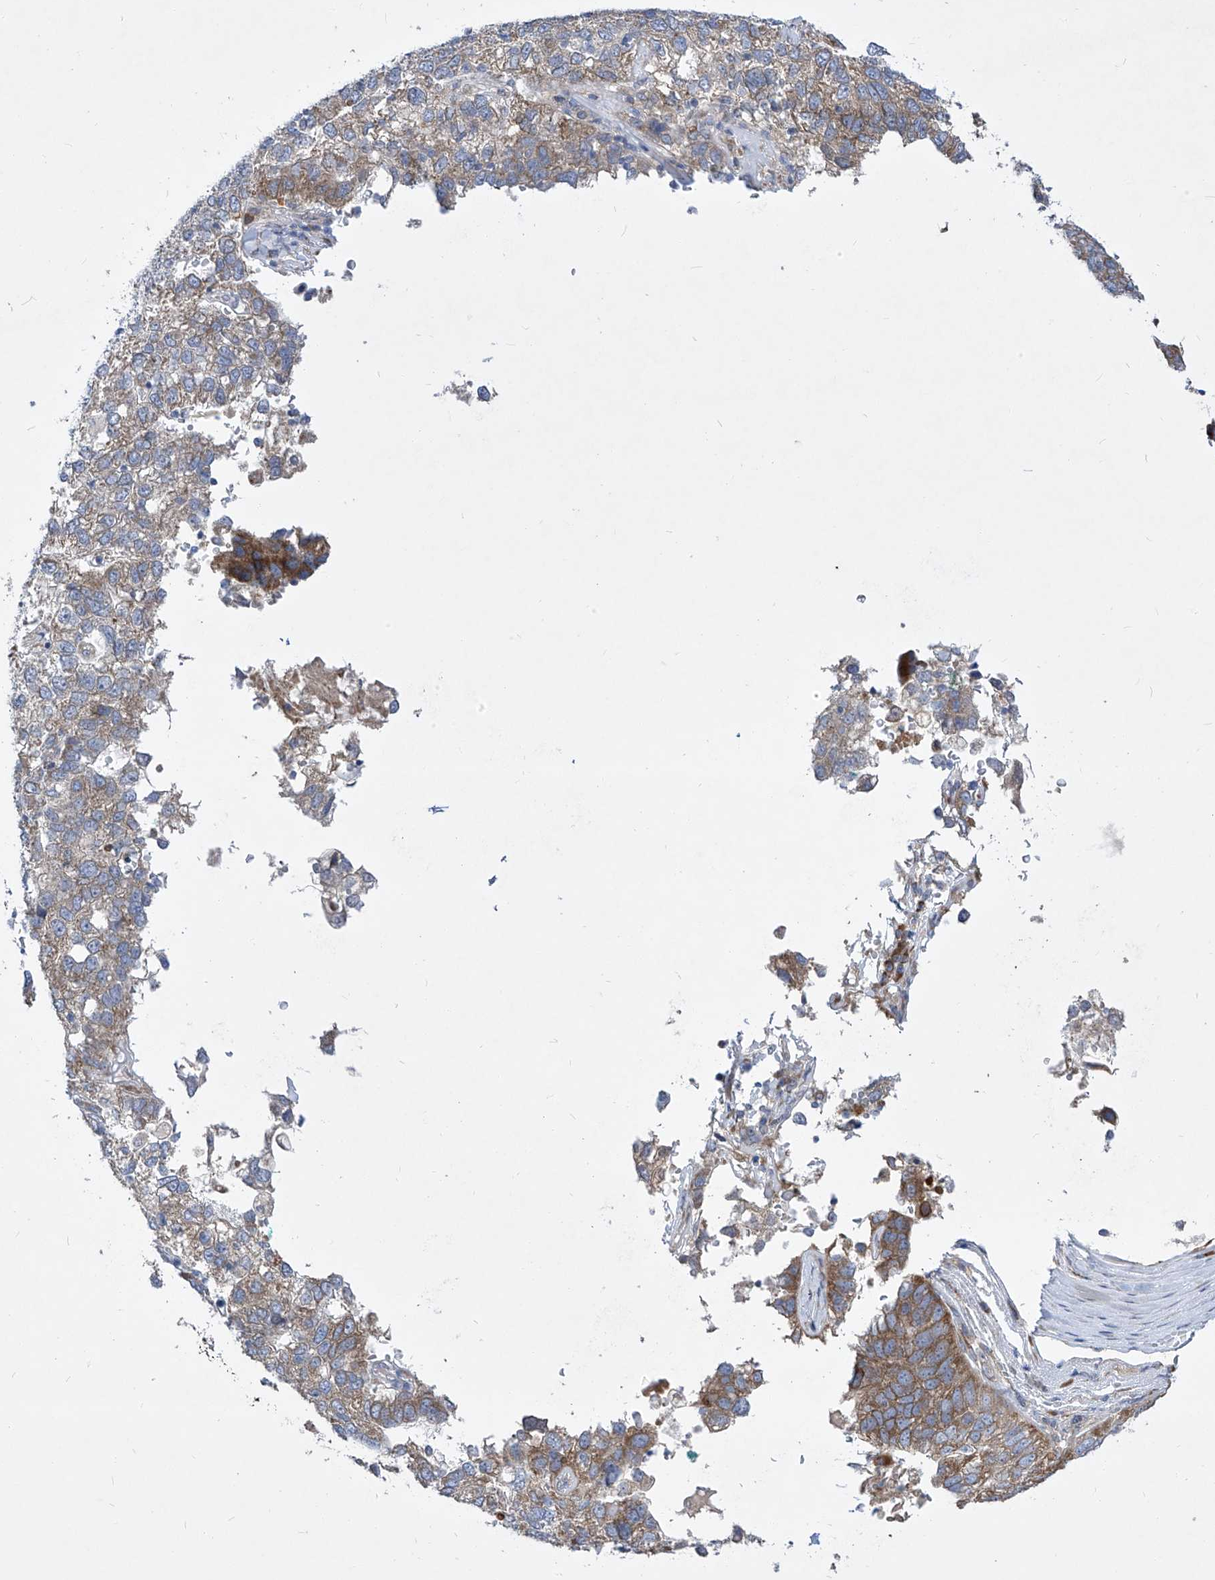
{"staining": {"intensity": "moderate", "quantity": "25%-75%", "location": "cytoplasmic/membranous"}, "tissue": "pancreatic cancer", "cell_type": "Tumor cells", "image_type": "cancer", "snomed": [{"axis": "morphology", "description": "Adenocarcinoma, NOS"}, {"axis": "topography", "description": "Pancreas"}], "caption": "Immunohistochemical staining of pancreatic adenocarcinoma demonstrates medium levels of moderate cytoplasmic/membranous protein staining in approximately 25%-75% of tumor cells.", "gene": "UFL1", "patient": {"sex": "female", "age": 61}}